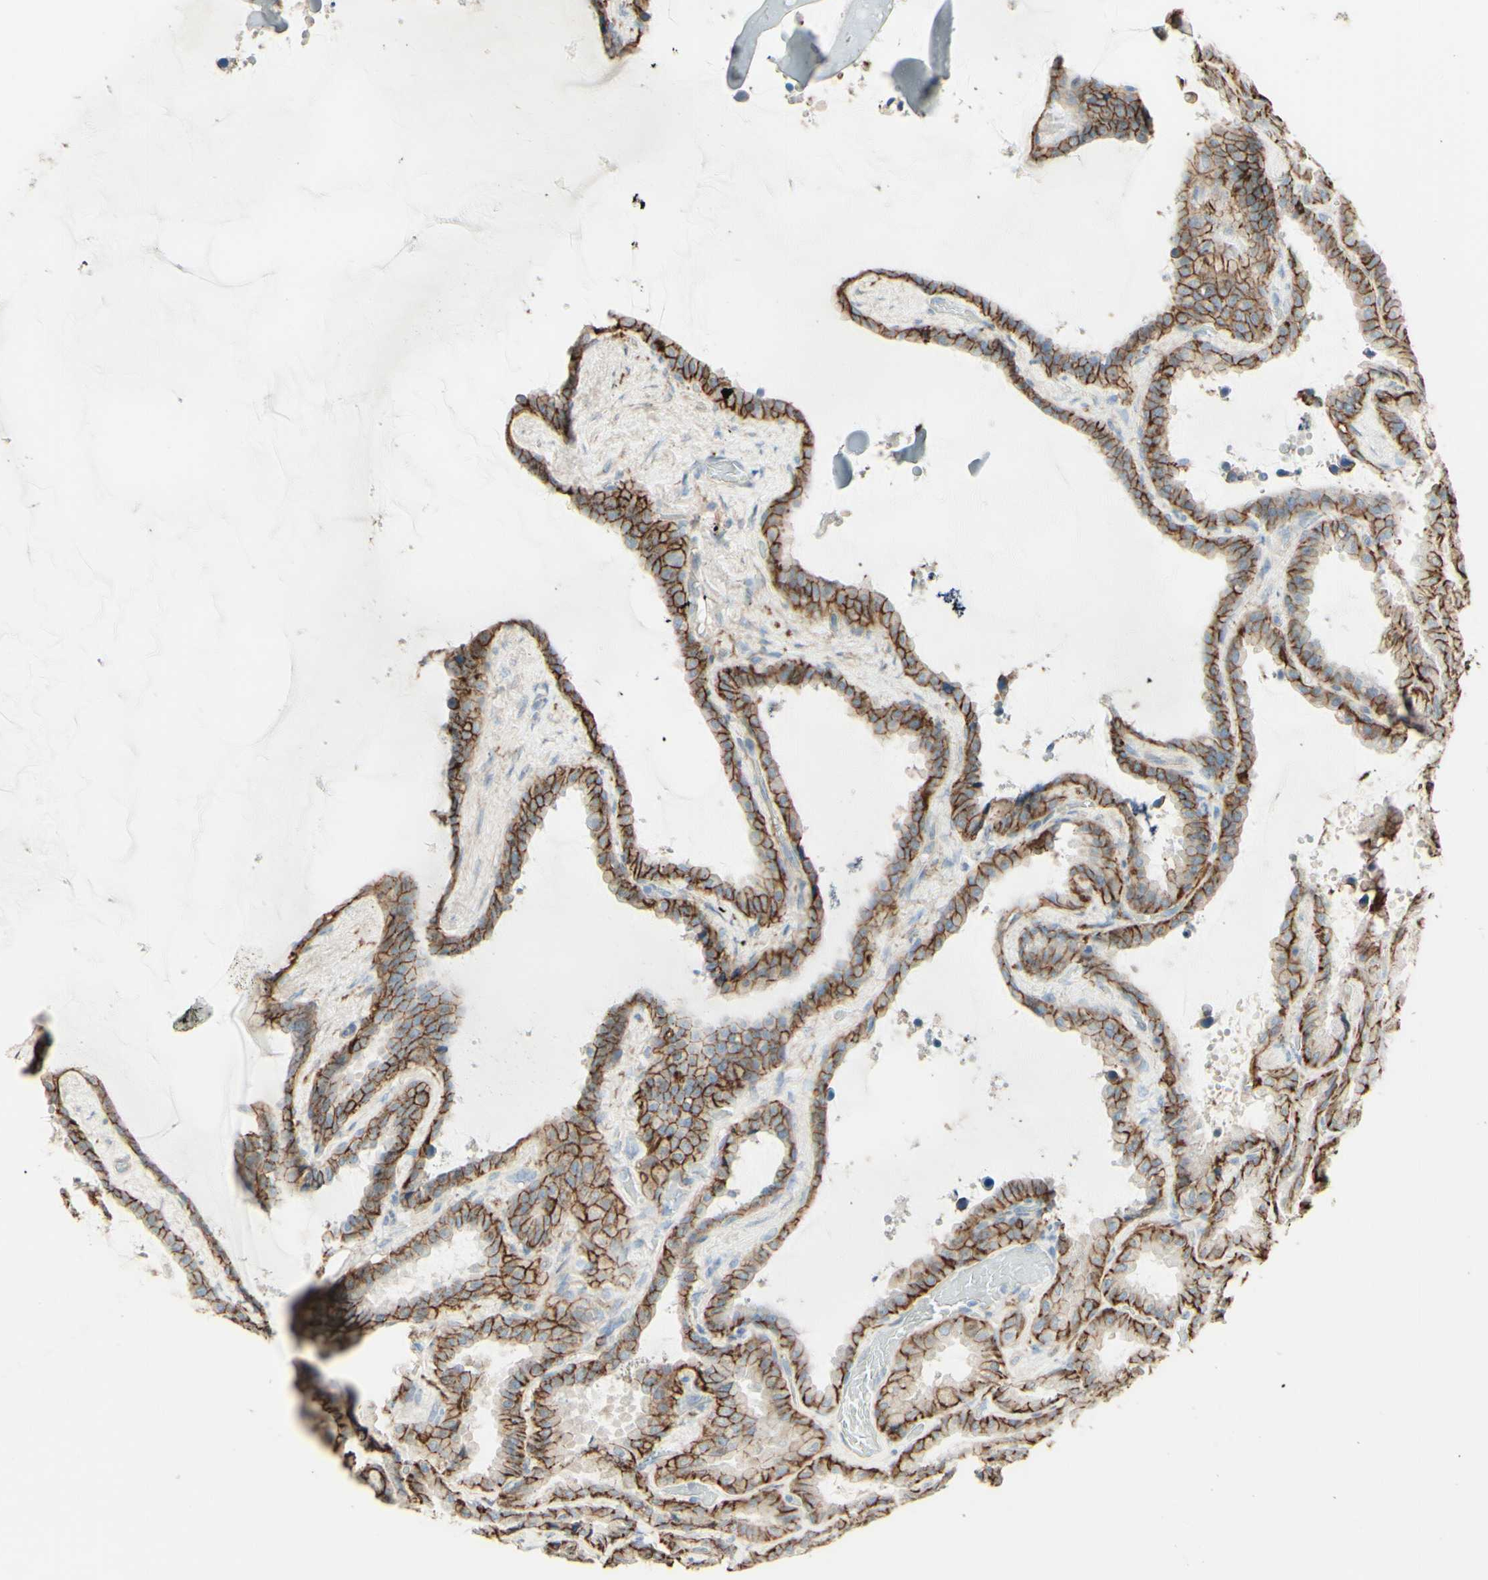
{"staining": {"intensity": "strong", "quantity": ">75%", "location": "cytoplasmic/membranous"}, "tissue": "seminal vesicle", "cell_type": "Glandular cells", "image_type": "normal", "snomed": [{"axis": "morphology", "description": "Normal tissue, NOS"}, {"axis": "topography", "description": "Seminal veicle"}], "caption": "Glandular cells reveal high levels of strong cytoplasmic/membranous staining in about >75% of cells in unremarkable seminal vesicle. (DAB IHC, brown staining for protein, blue staining for nuclei).", "gene": "RNF149", "patient": {"sex": "male", "age": 46}}